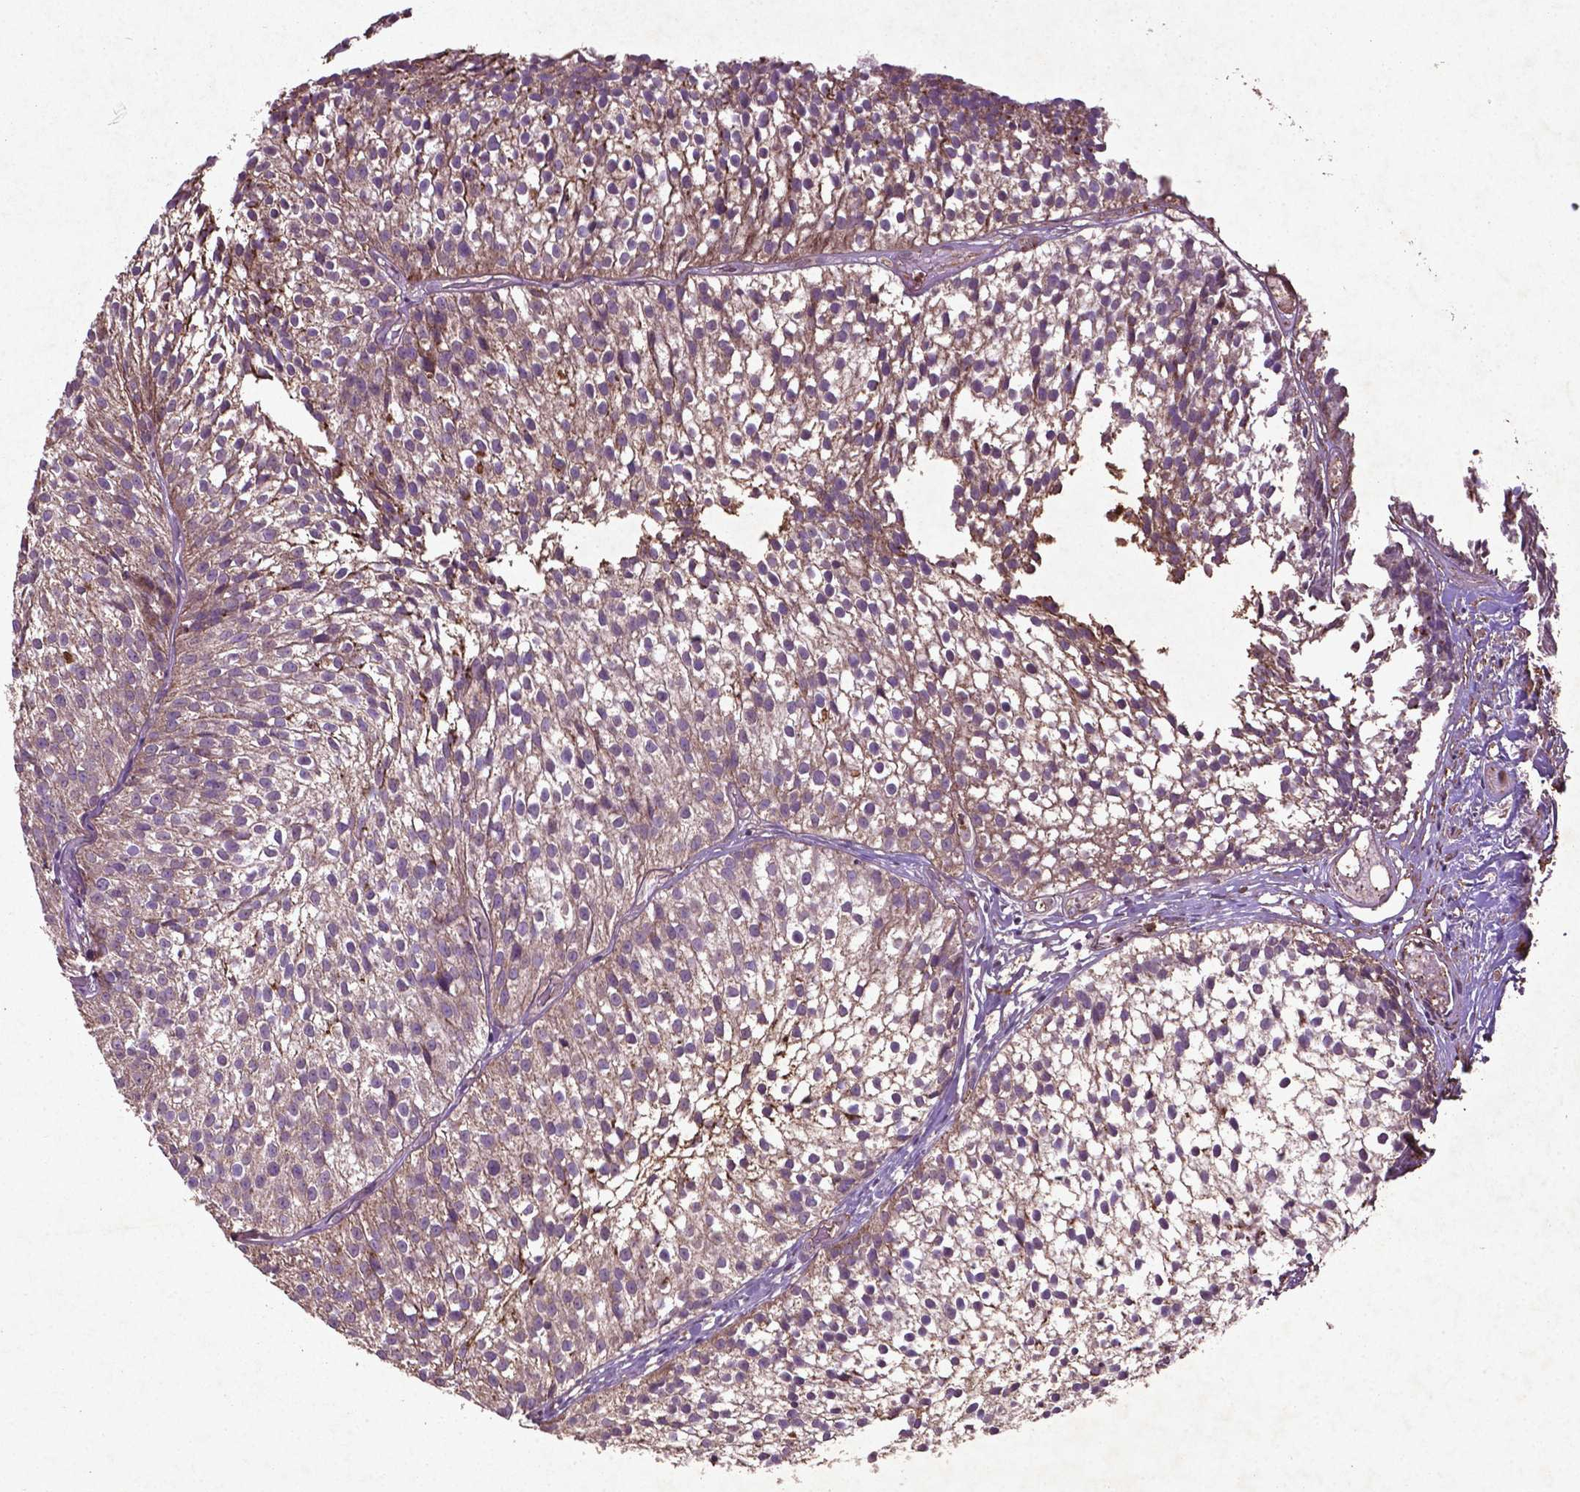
{"staining": {"intensity": "moderate", "quantity": ">75%", "location": "cytoplasmic/membranous"}, "tissue": "urothelial cancer", "cell_type": "Tumor cells", "image_type": "cancer", "snomed": [{"axis": "morphology", "description": "Urothelial carcinoma, Low grade"}, {"axis": "topography", "description": "Urinary bladder"}], "caption": "Urothelial cancer stained with a protein marker demonstrates moderate staining in tumor cells.", "gene": "MTOR", "patient": {"sex": "male", "age": 63}}